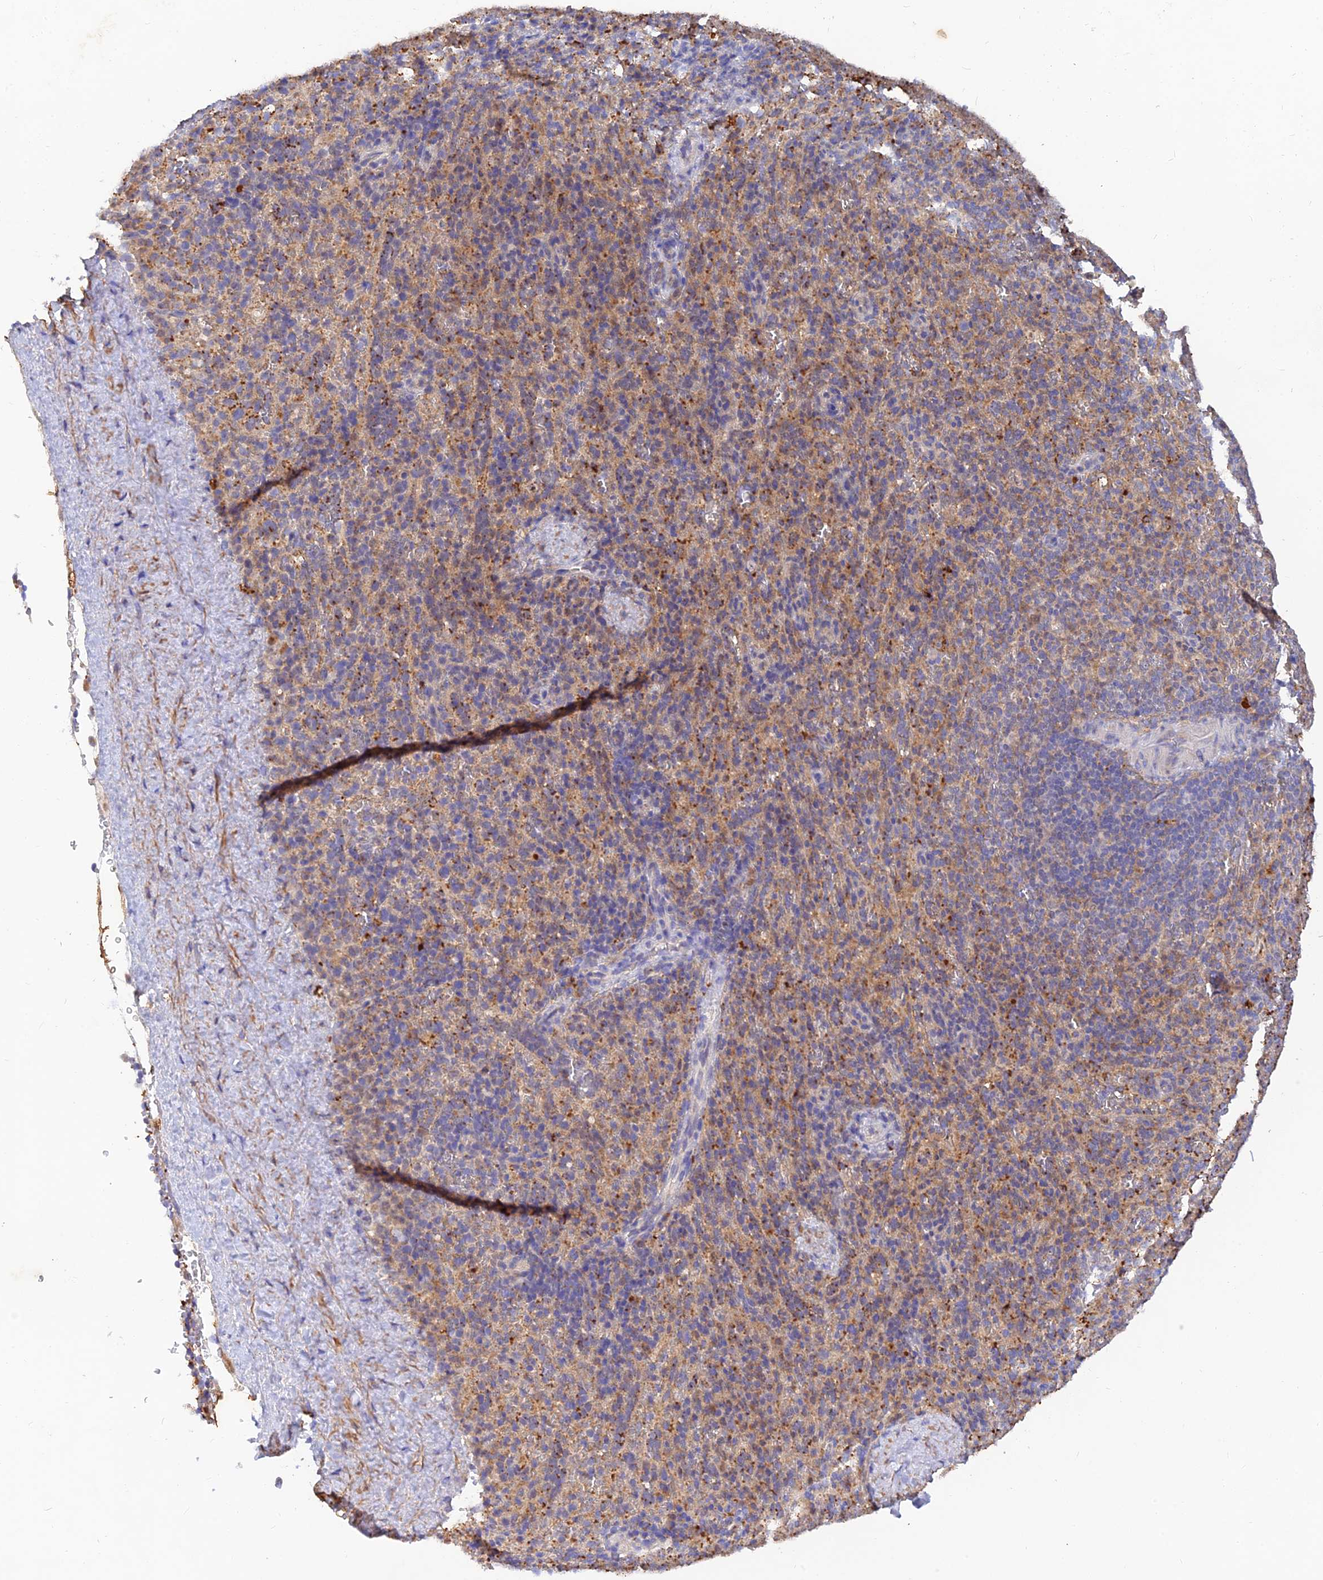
{"staining": {"intensity": "weak", "quantity": "<25%", "location": "cytoplasmic/membranous"}, "tissue": "spleen", "cell_type": "Cells in red pulp", "image_type": "normal", "snomed": [{"axis": "morphology", "description": "Normal tissue, NOS"}, {"axis": "topography", "description": "Spleen"}], "caption": "A high-resolution photomicrograph shows immunohistochemistry (IHC) staining of normal spleen, which exhibits no significant positivity in cells in red pulp. Nuclei are stained in blue.", "gene": "ACSM5", "patient": {"sex": "female", "age": 21}}